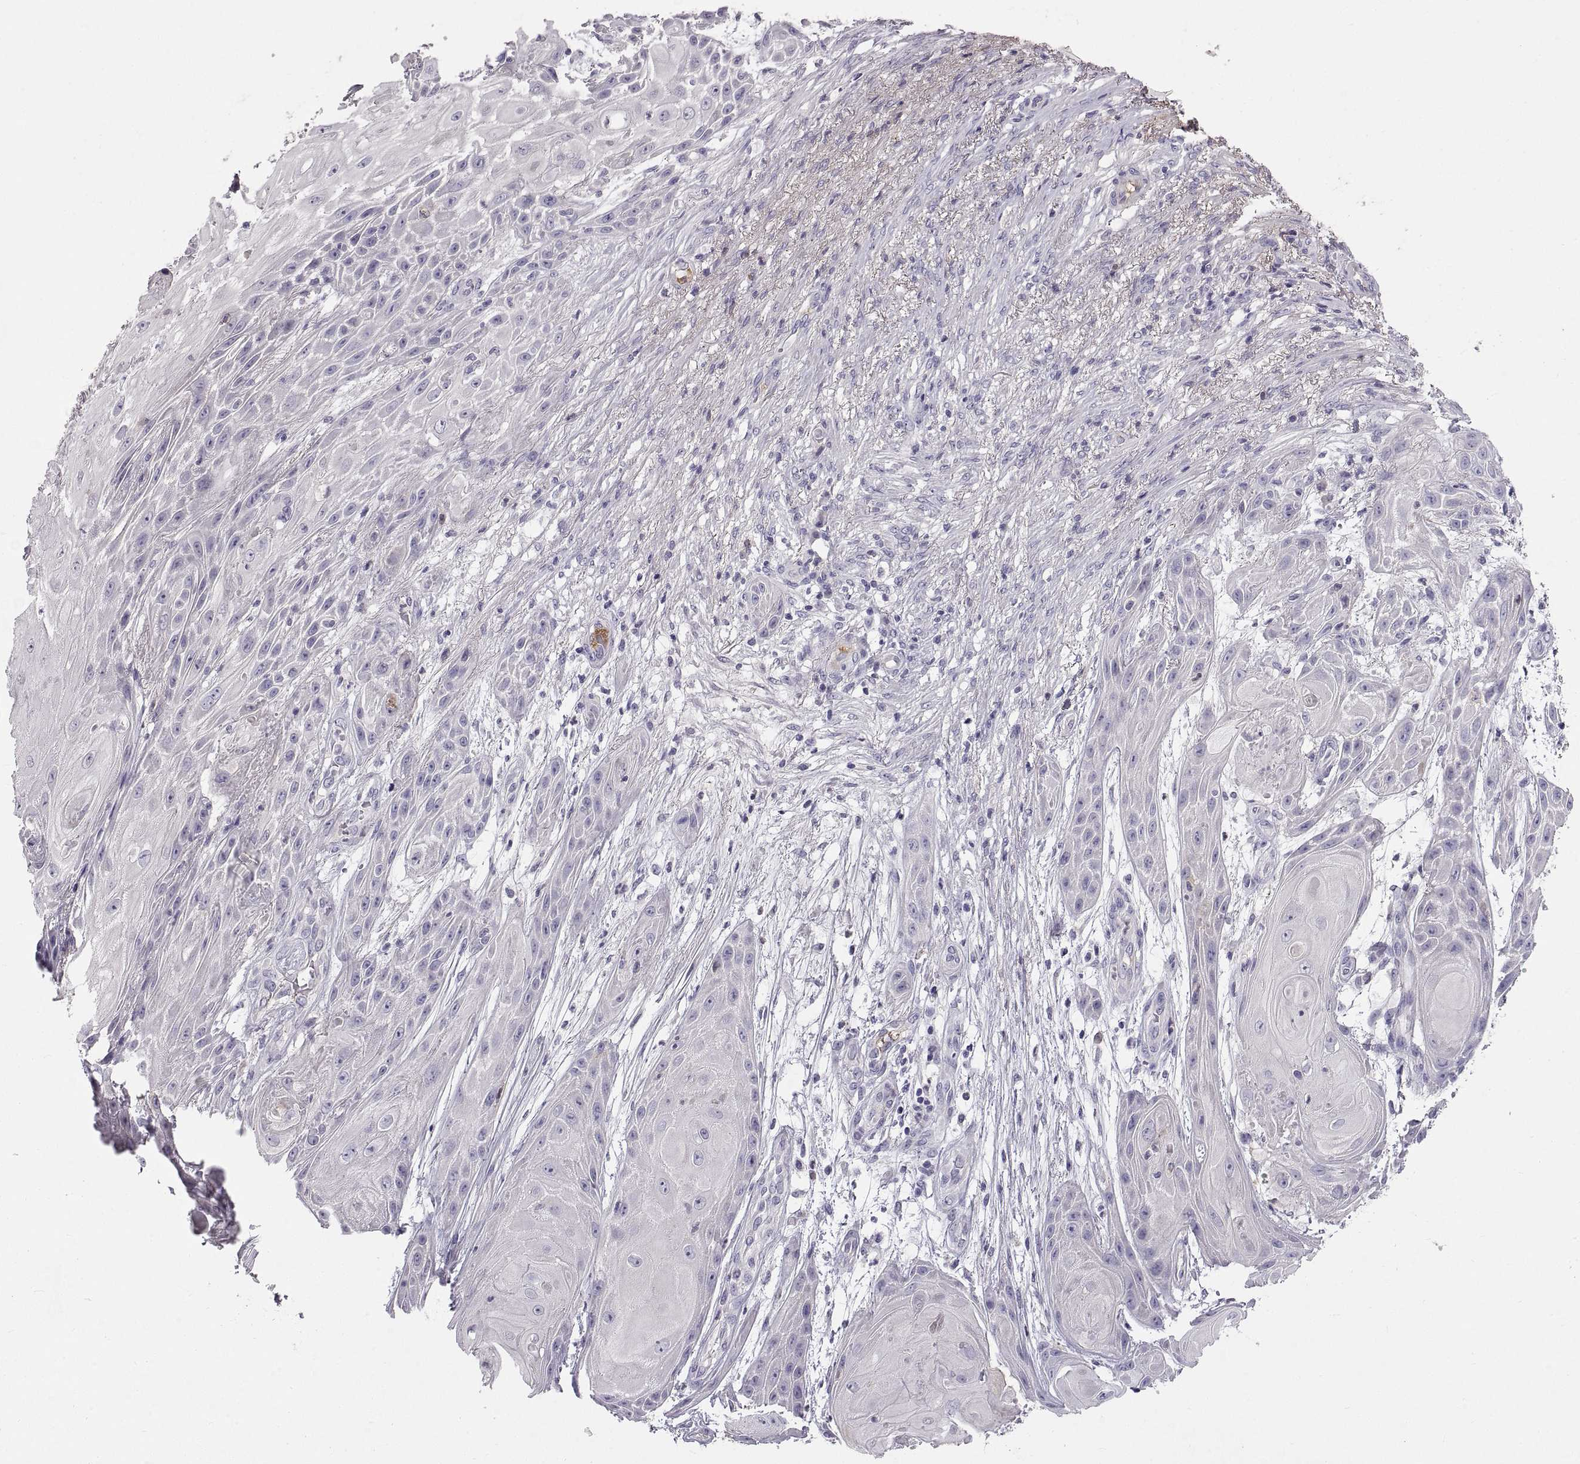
{"staining": {"intensity": "negative", "quantity": "none", "location": "none"}, "tissue": "skin cancer", "cell_type": "Tumor cells", "image_type": "cancer", "snomed": [{"axis": "morphology", "description": "Squamous cell carcinoma, NOS"}, {"axis": "topography", "description": "Skin"}], "caption": "Tumor cells show no significant protein expression in skin cancer.", "gene": "ADAM32", "patient": {"sex": "male", "age": 62}}